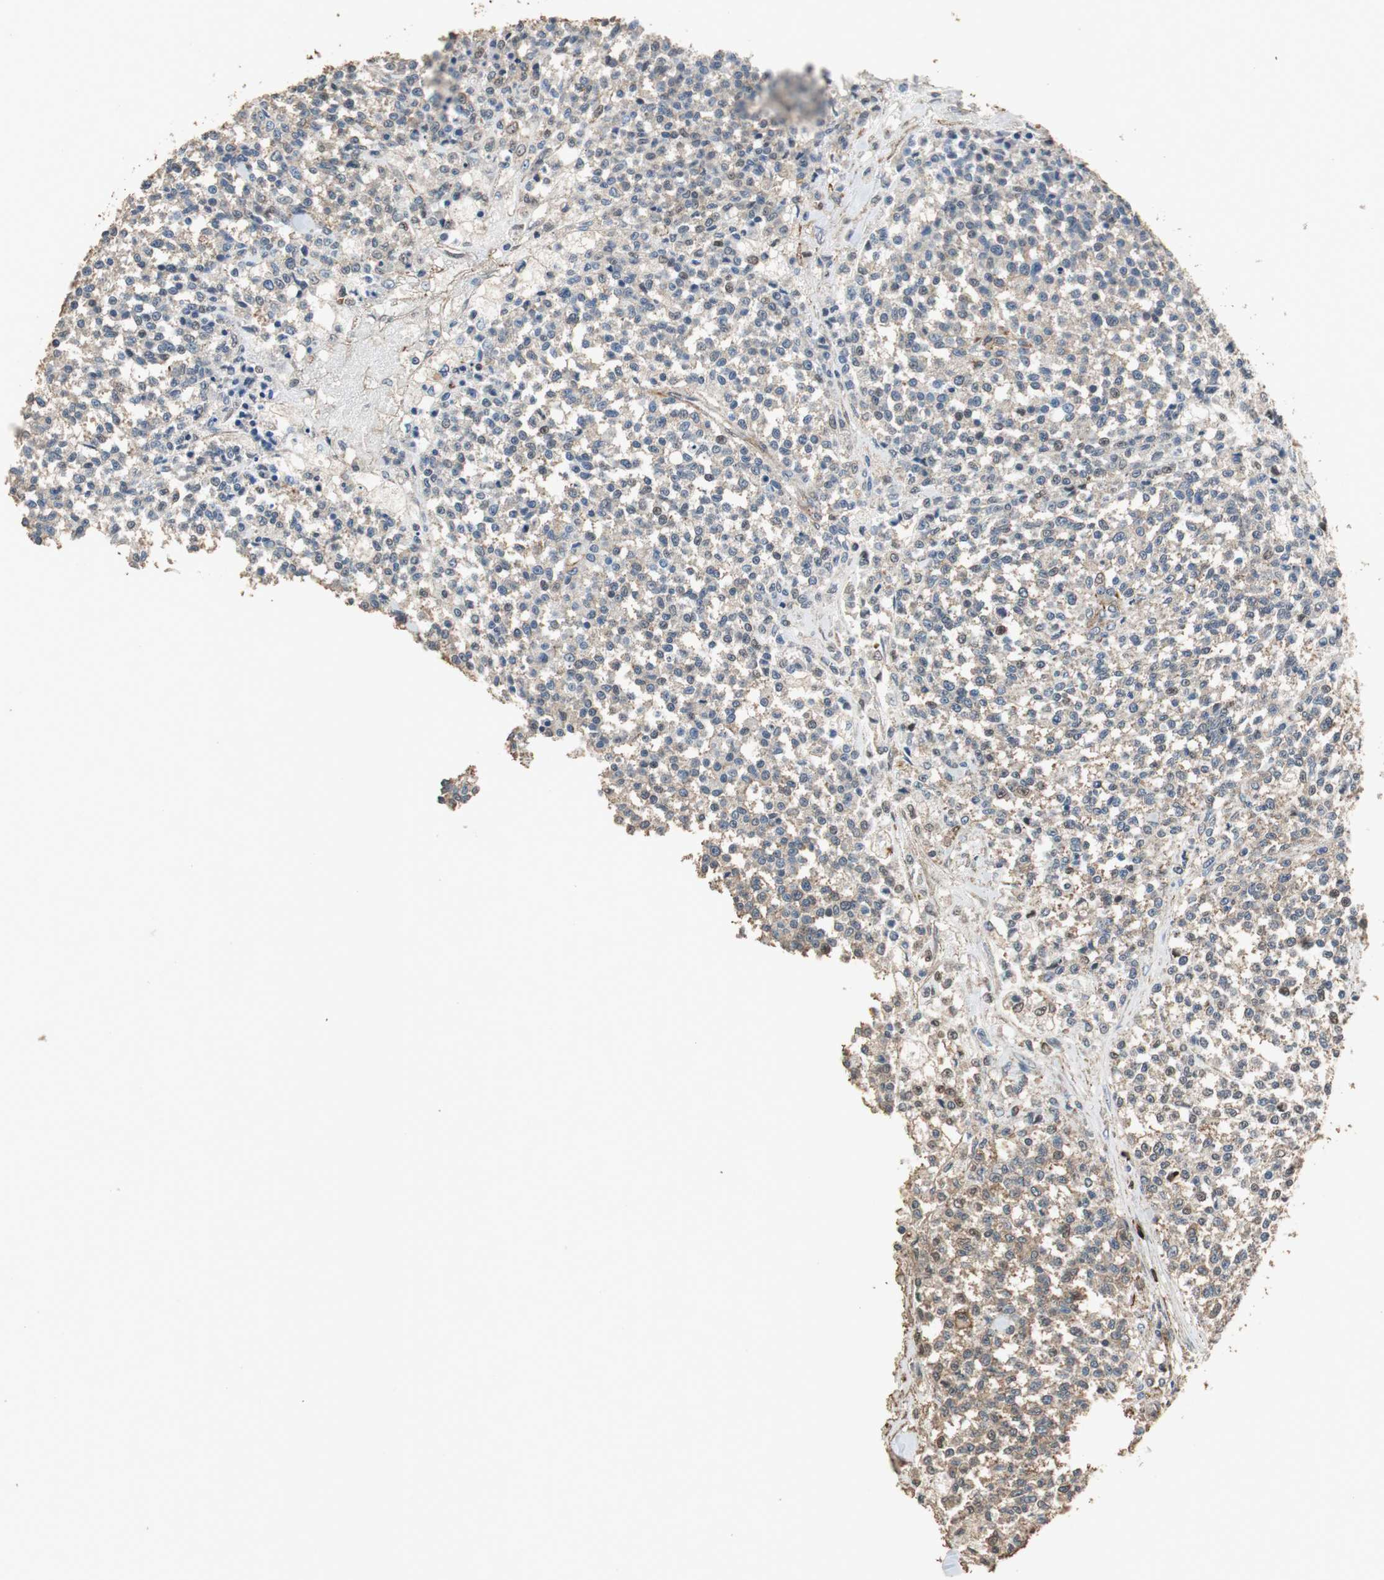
{"staining": {"intensity": "weak", "quantity": "<25%", "location": "cytoplasmic/membranous"}, "tissue": "testis cancer", "cell_type": "Tumor cells", "image_type": "cancer", "snomed": [{"axis": "morphology", "description": "Seminoma, NOS"}, {"axis": "topography", "description": "Testis"}], "caption": "Testis seminoma was stained to show a protein in brown. There is no significant expression in tumor cells.", "gene": "PRKRA", "patient": {"sex": "male", "age": 59}}